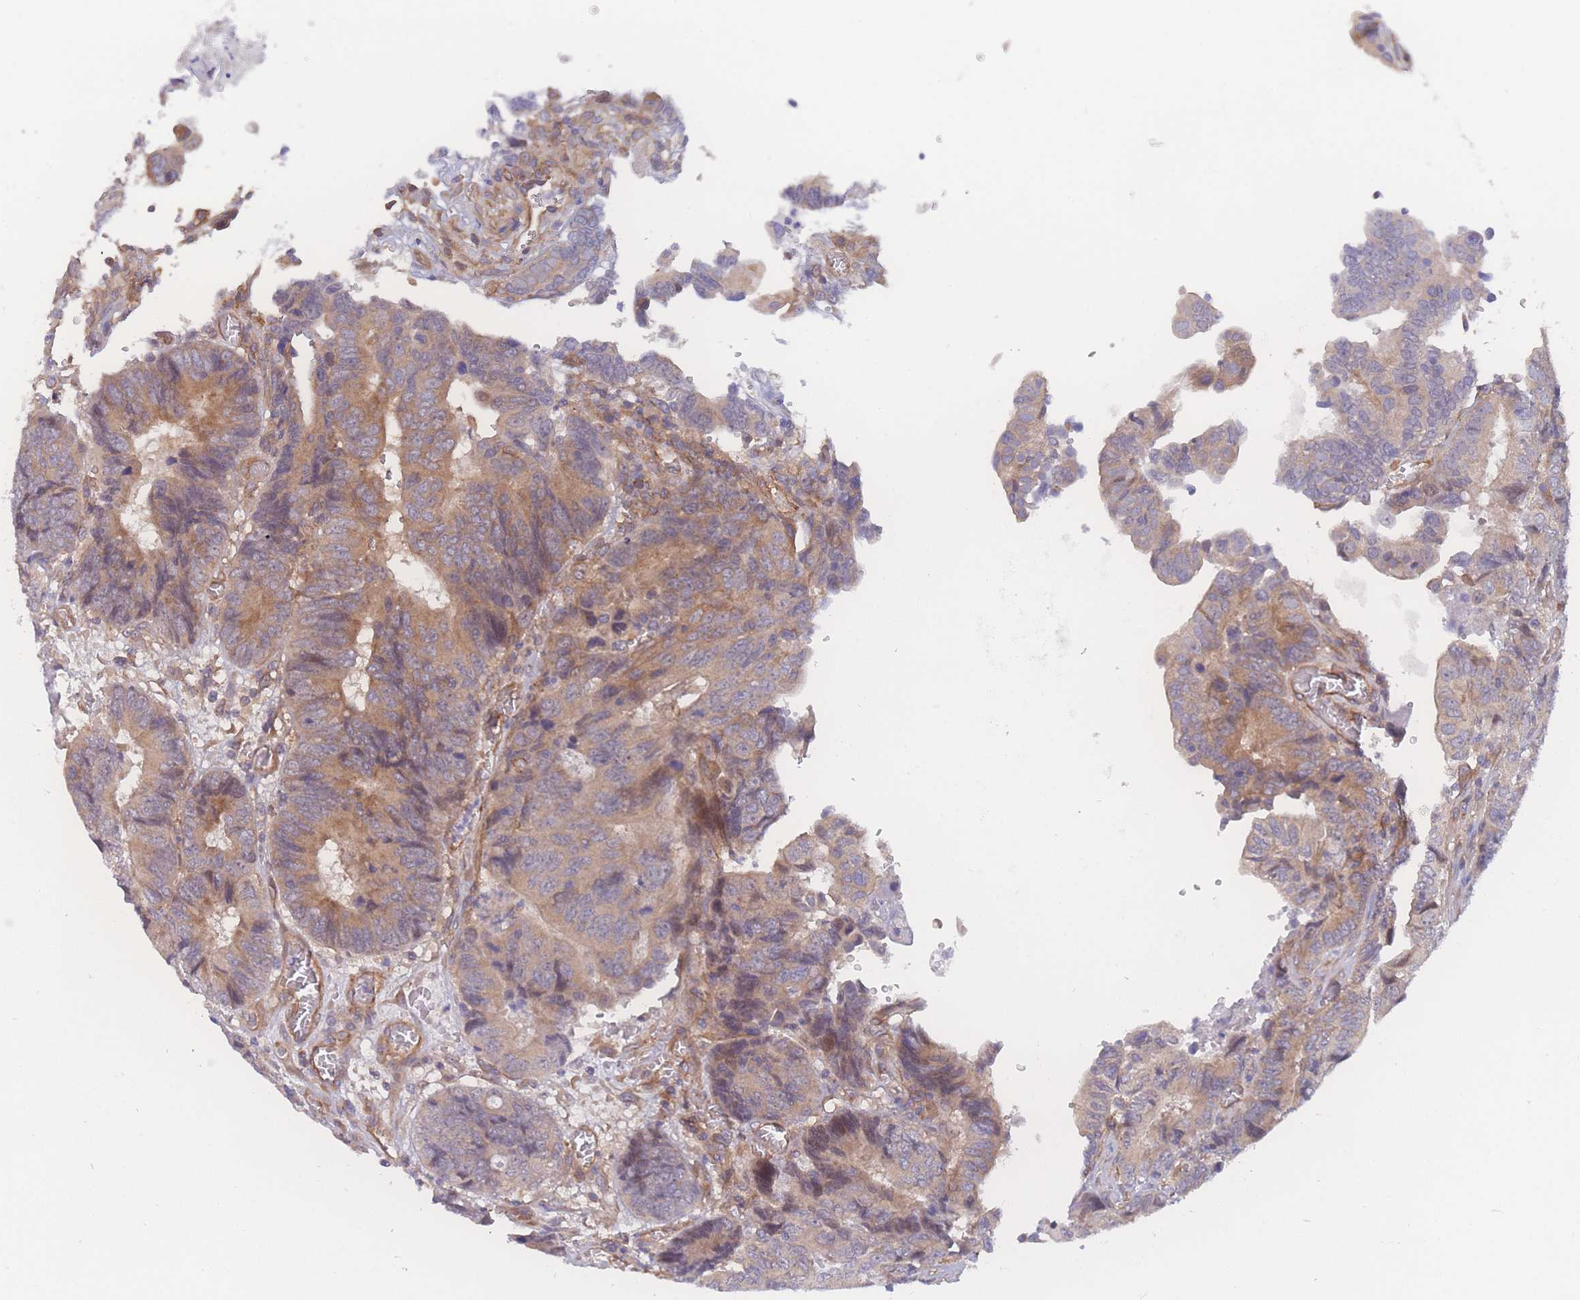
{"staining": {"intensity": "moderate", "quantity": "25%-75%", "location": "cytoplasmic/membranous"}, "tissue": "colorectal cancer", "cell_type": "Tumor cells", "image_type": "cancer", "snomed": [{"axis": "morphology", "description": "Adenocarcinoma, NOS"}, {"axis": "topography", "description": "Colon"}], "caption": "Tumor cells show medium levels of moderate cytoplasmic/membranous staining in approximately 25%-75% of cells in colorectal adenocarcinoma.", "gene": "CFAP97", "patient": {"sex": "male", "age": 85}}